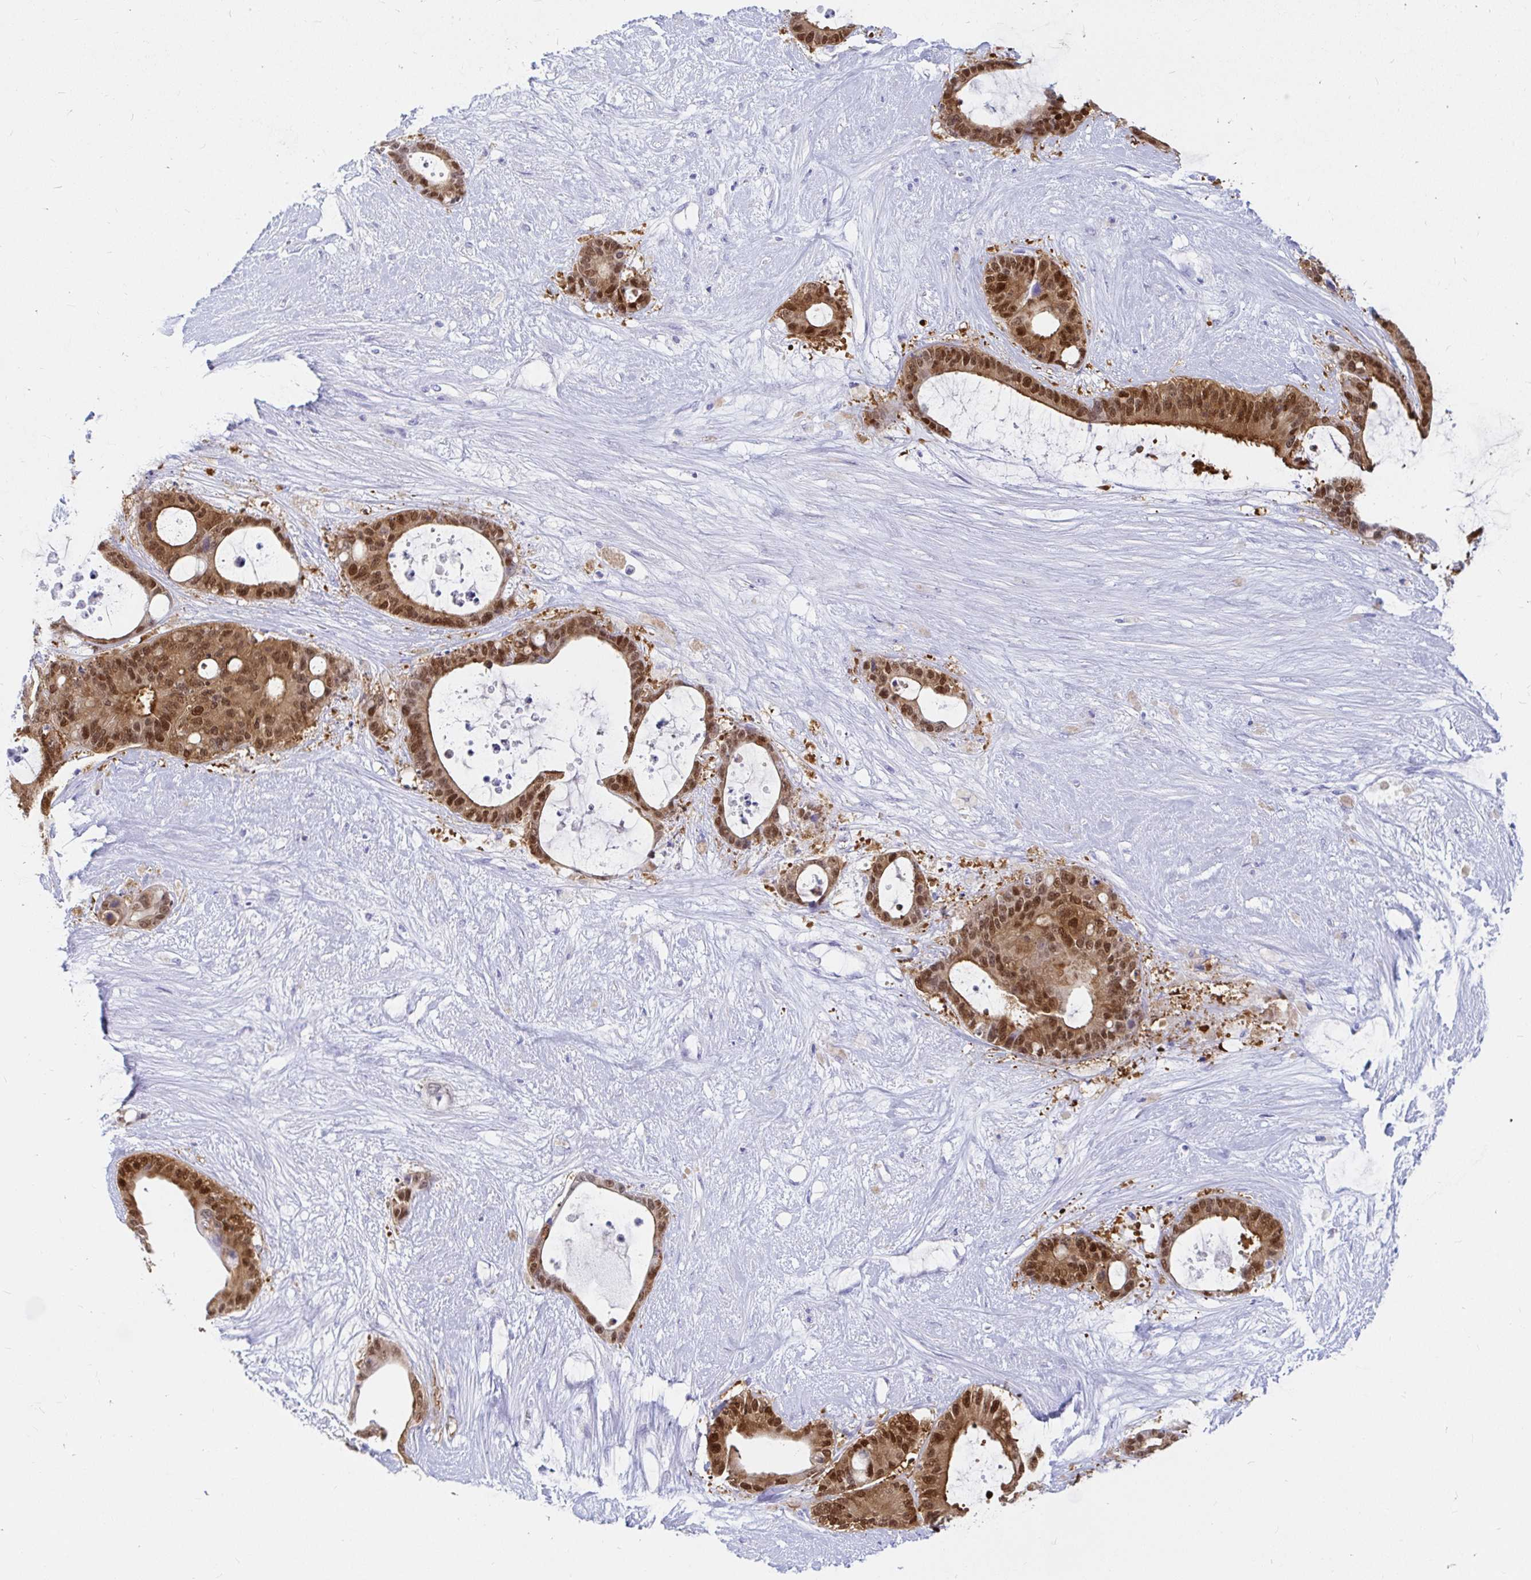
{"staining": {"intensity": "moderate", "quantity": ">75%", "location": "cytoplasmic/membranous,nuclear"}, "tissue": "liver cancer", "cell_type": "Tumor cells", "image_type": "cancer", "snomed": [{"axis": "morphology", "description": "Normal tissue, NOS"}, {"axis": "morphology", "description": "Cholangiocarcinoma"}, {"axis": "topography", "description": "Liver"}, {"axis": "topography", "description": "Peripheral nerve tissue"}], "caption": "DAB immunohistochemical staining of liver cancer exhibits moderate cytoplasmic/membranous and nuclear protein positivity in approximately >75% of tumor cells. Nuclei are stained in blue.", "gene": "PPP1R1B", "patient": {"sex": "female", "age": 73}}